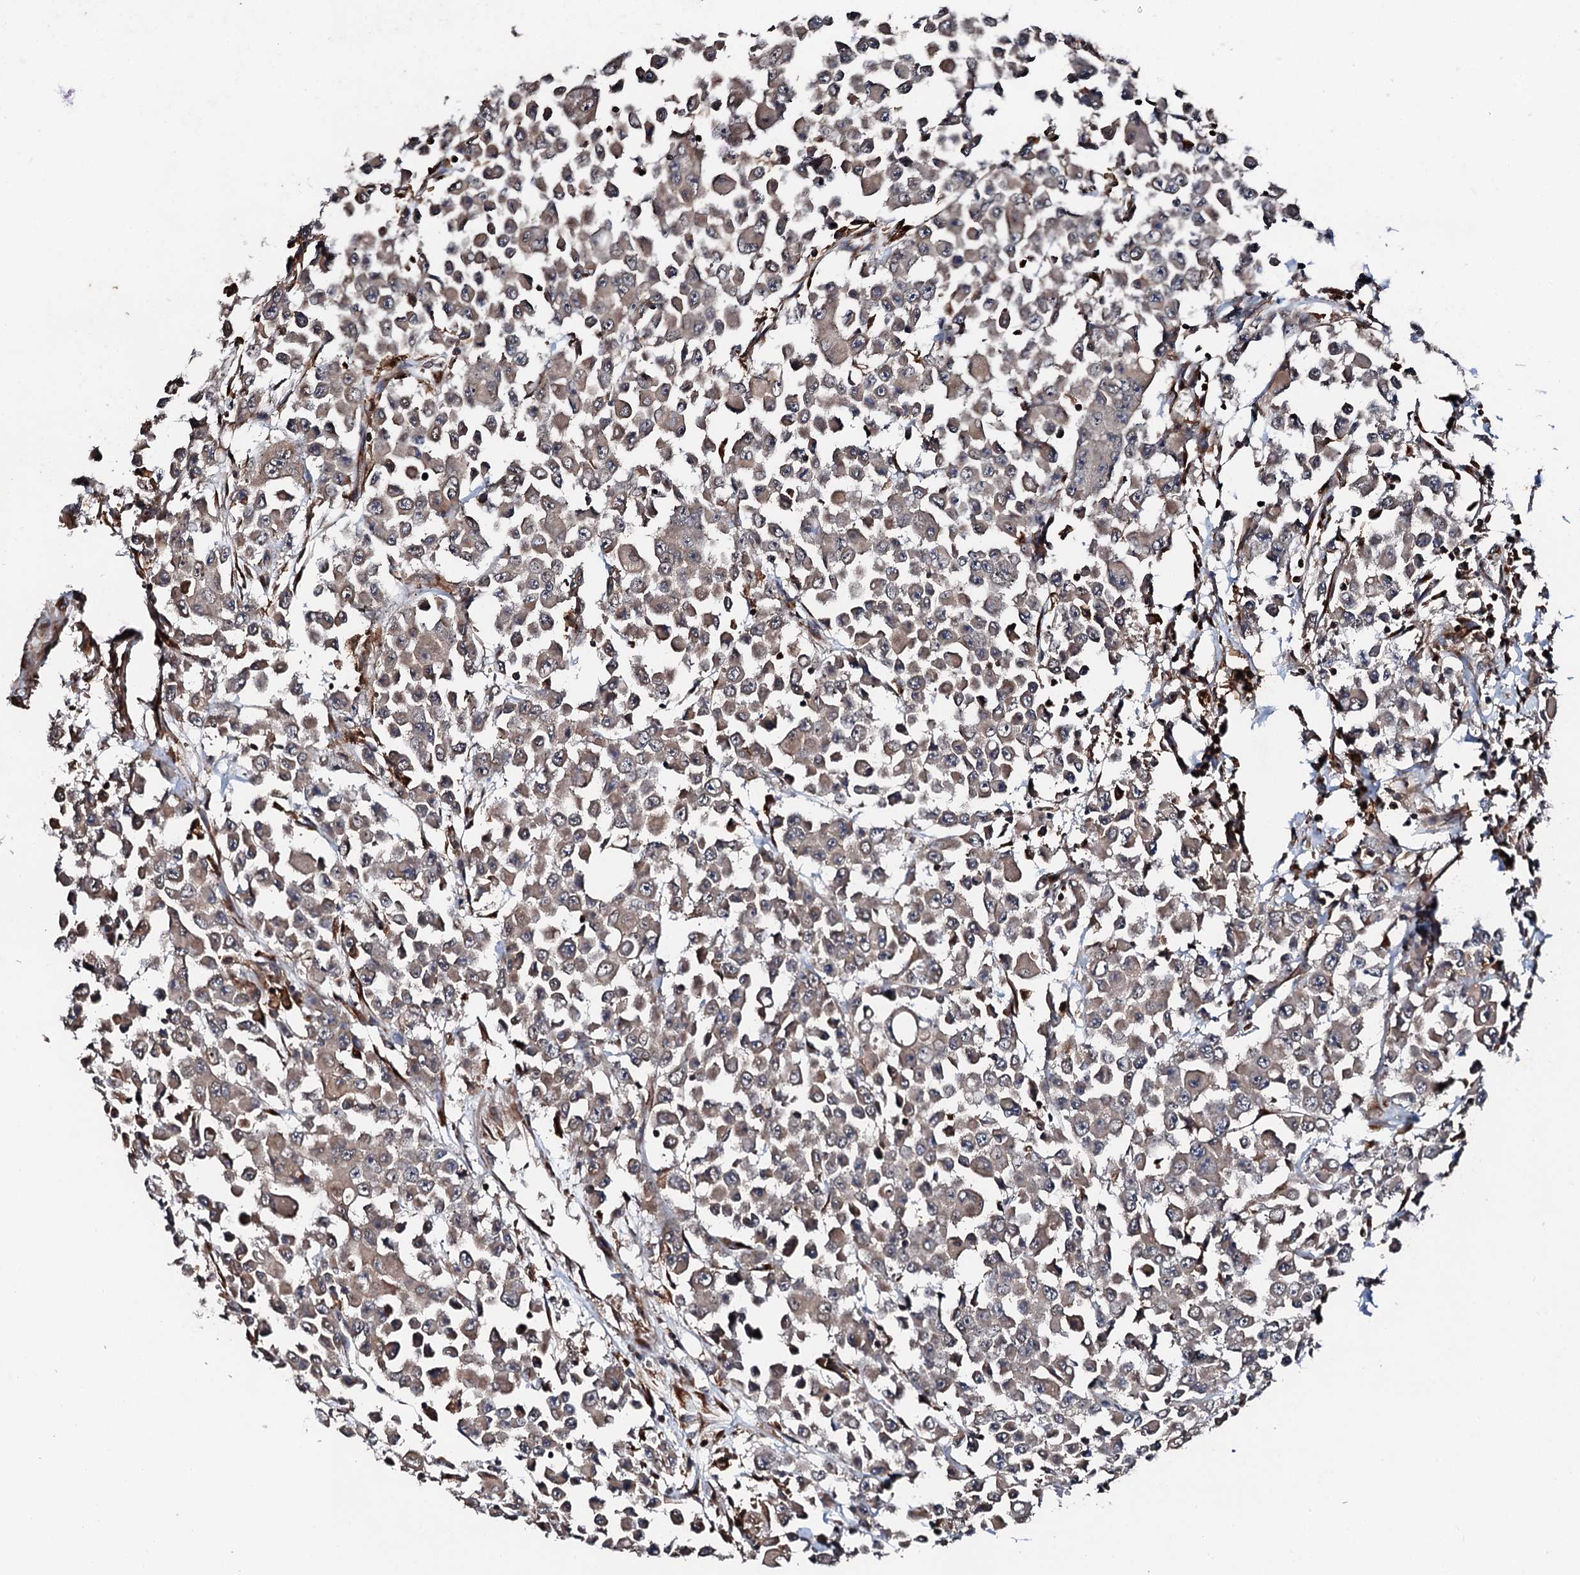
{"staining": {"intensity": "weak", "quantity": ">75%", "location": "cytoplasmic/membranous"}, "tissue": "colorectal cancer", "cell_type": "Tumor cells", "image_type": "cancer", "snomed": [{"axis": "morphology", "description": "Adenocarcinoma, NOS"}, {"axis": "topography", "description": "Colon"}], "caption": "Immunohistochemistry micrograph of neoplastic tissue: adenocarcinoma (colorectal) stained using immunohistochemistry reveals low levels of weak protein expression localized specifically in the cytoplasmic/membranous of tumor cells, appearing as a cytoplasmic/membranous brown color.", "gene": "EDC4", "patient": {"sex": "male", "age": 51}}